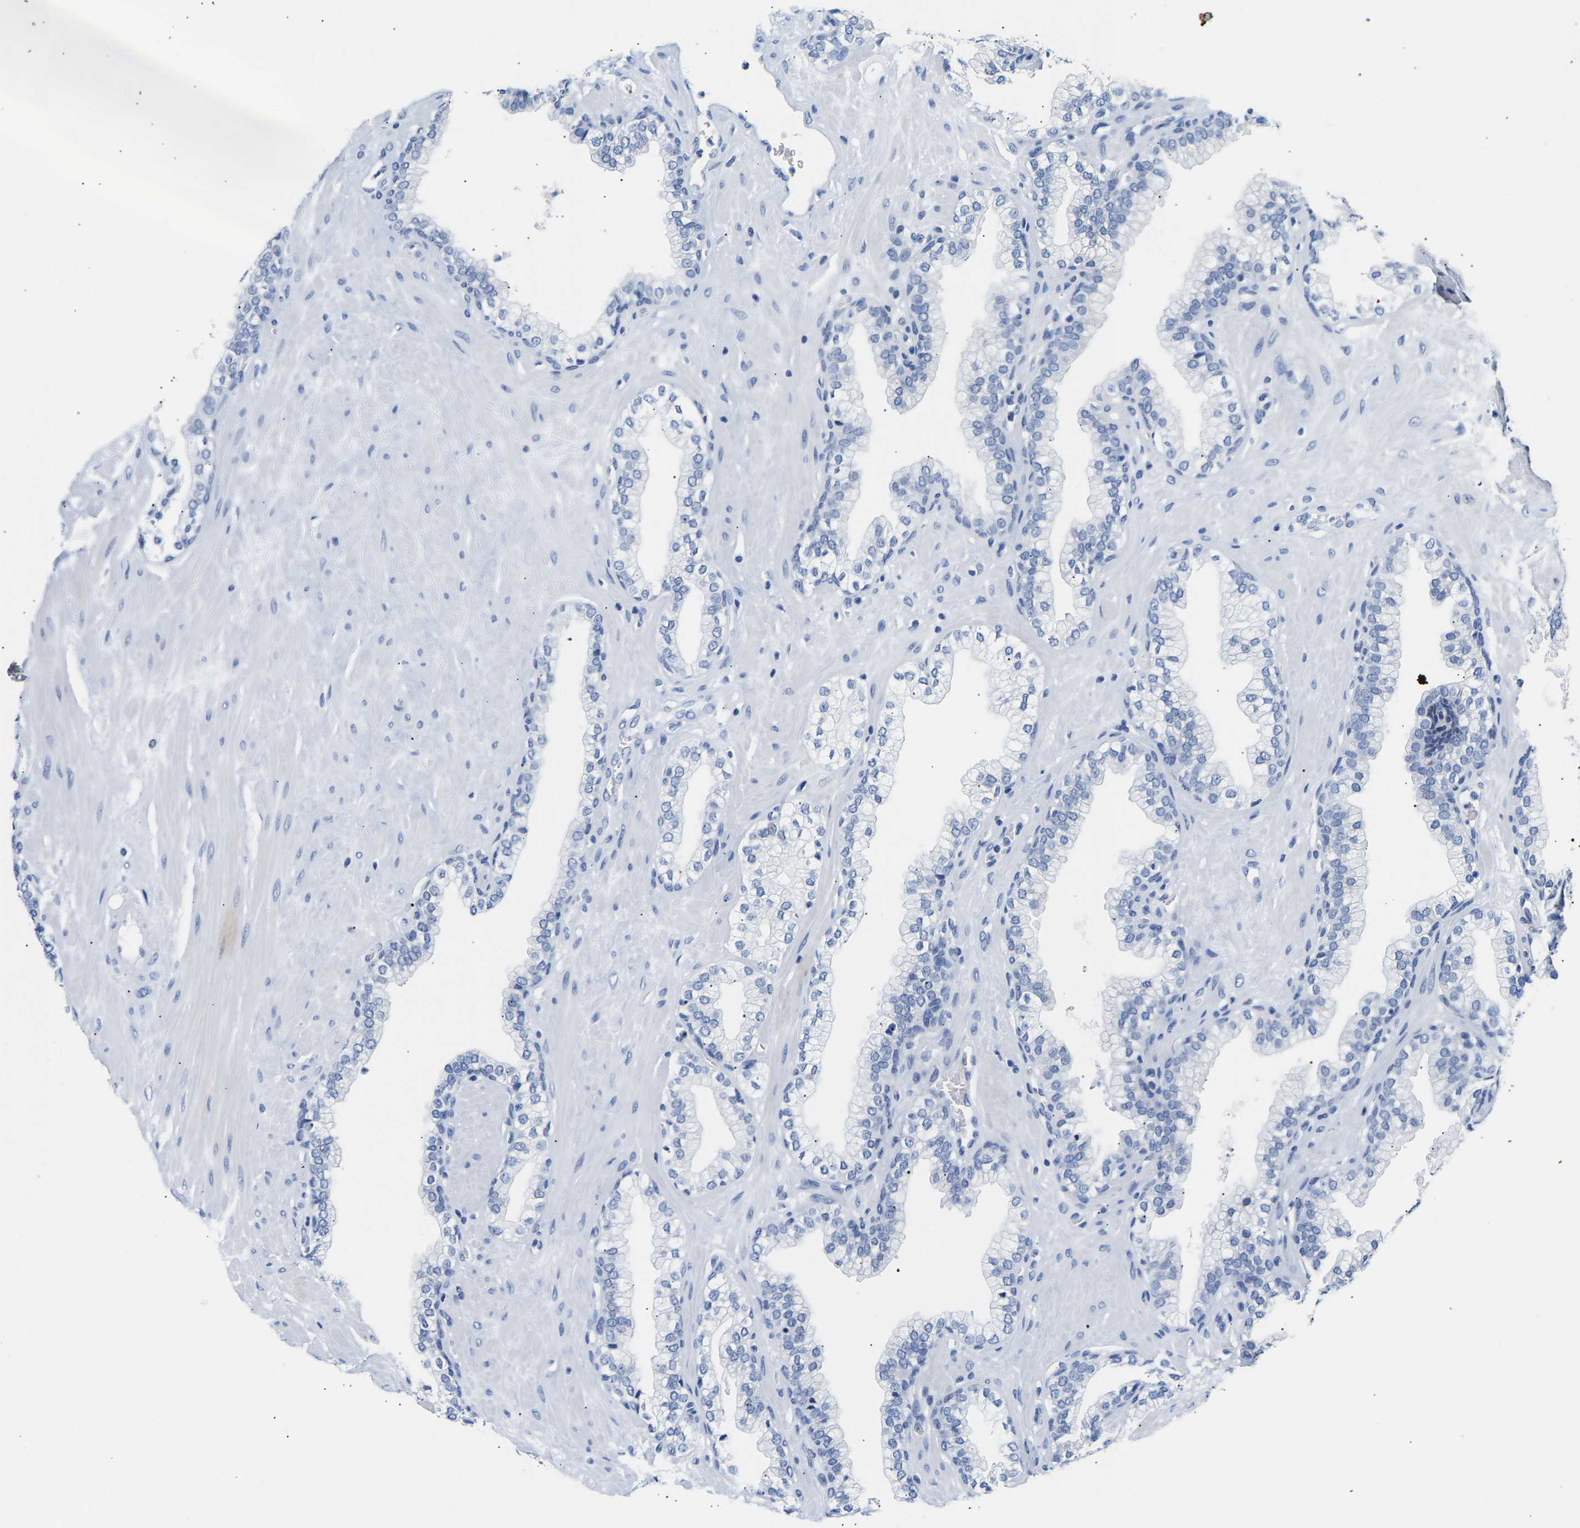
{"staining": {"intensity": "negative", "quantity": "none", "location": "none"}, "tissue": "prostate", "cell_type": "Glandular cells", "image_type": "normal", "snomed": [{"axis": "morphology", "description": "Normal tissue, NOS"}, {"axis": "morphology", "description": "Urothelial carcinoma, Low grade"}, {"axis": "topography", "description": "Urinary bladder"}, {"axis": "topography", "description": "Prostate"}], "caption": "Immunohistochemistry (IHC) photomicrograph of unremarkable prostate stained for a protein (brown), which shows no expression in glandular cells. (Immunohistochemistry, brightfield microscopy, high magnification).", "gene": "SPINK2", "patient": {"sex": "male", "age": 60}}